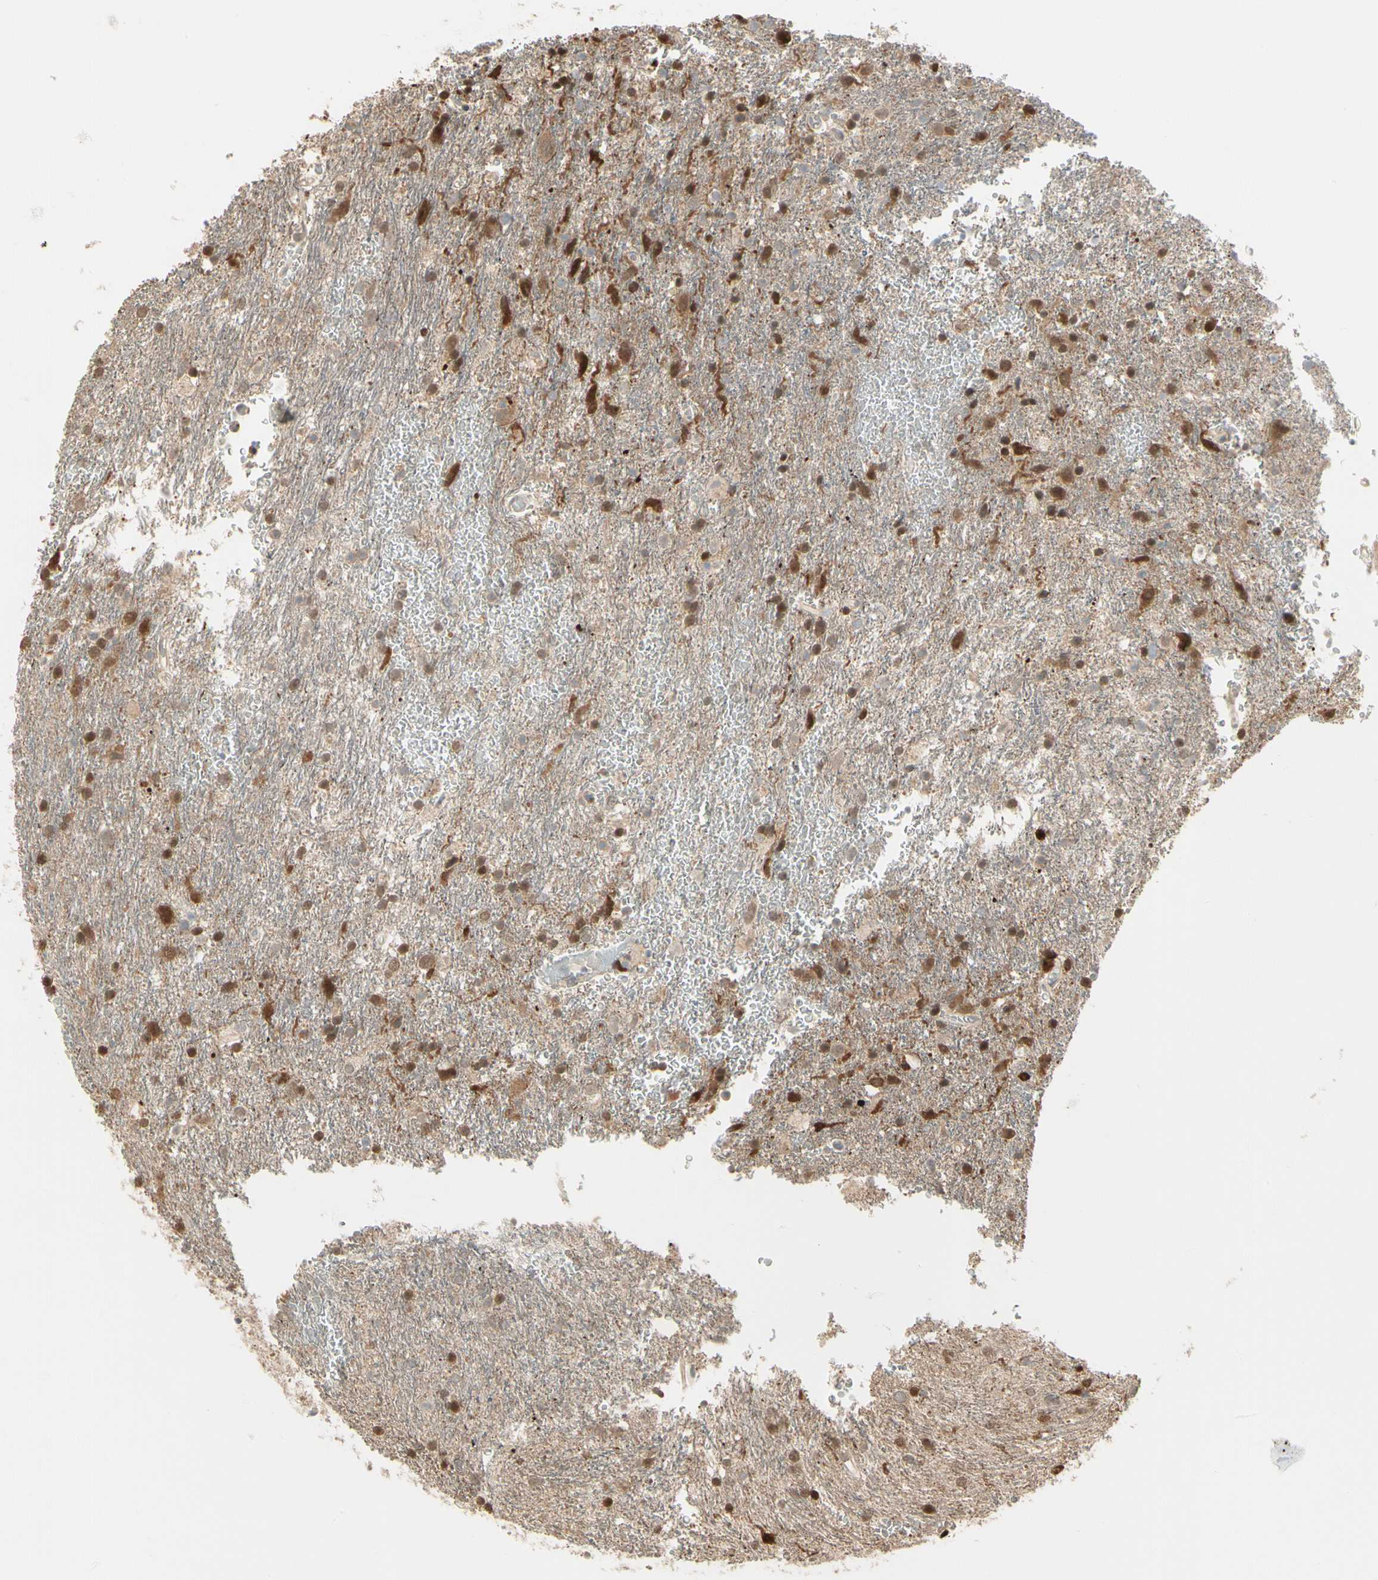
{"staining": {"intensity": "moderate", "quantity": ">75%", "location": "cytoplasmic/membranous,nuclear"}, "tissue": "glioma", "cell_type": "Tumor cells", "image_type": "cancer", "snomed": [{"axis": "morphology", "description": "Glioma, malignant, Low grade"}, {"axis": "topography", "description": "Brain"}], "caption": "A brown stain highlights moderate cytoplasmic/membranous and nuclear expression of a protein in human glioma tumor cells.", "gene": "EVC", "patient": {"sex": "male", "age": 77}}